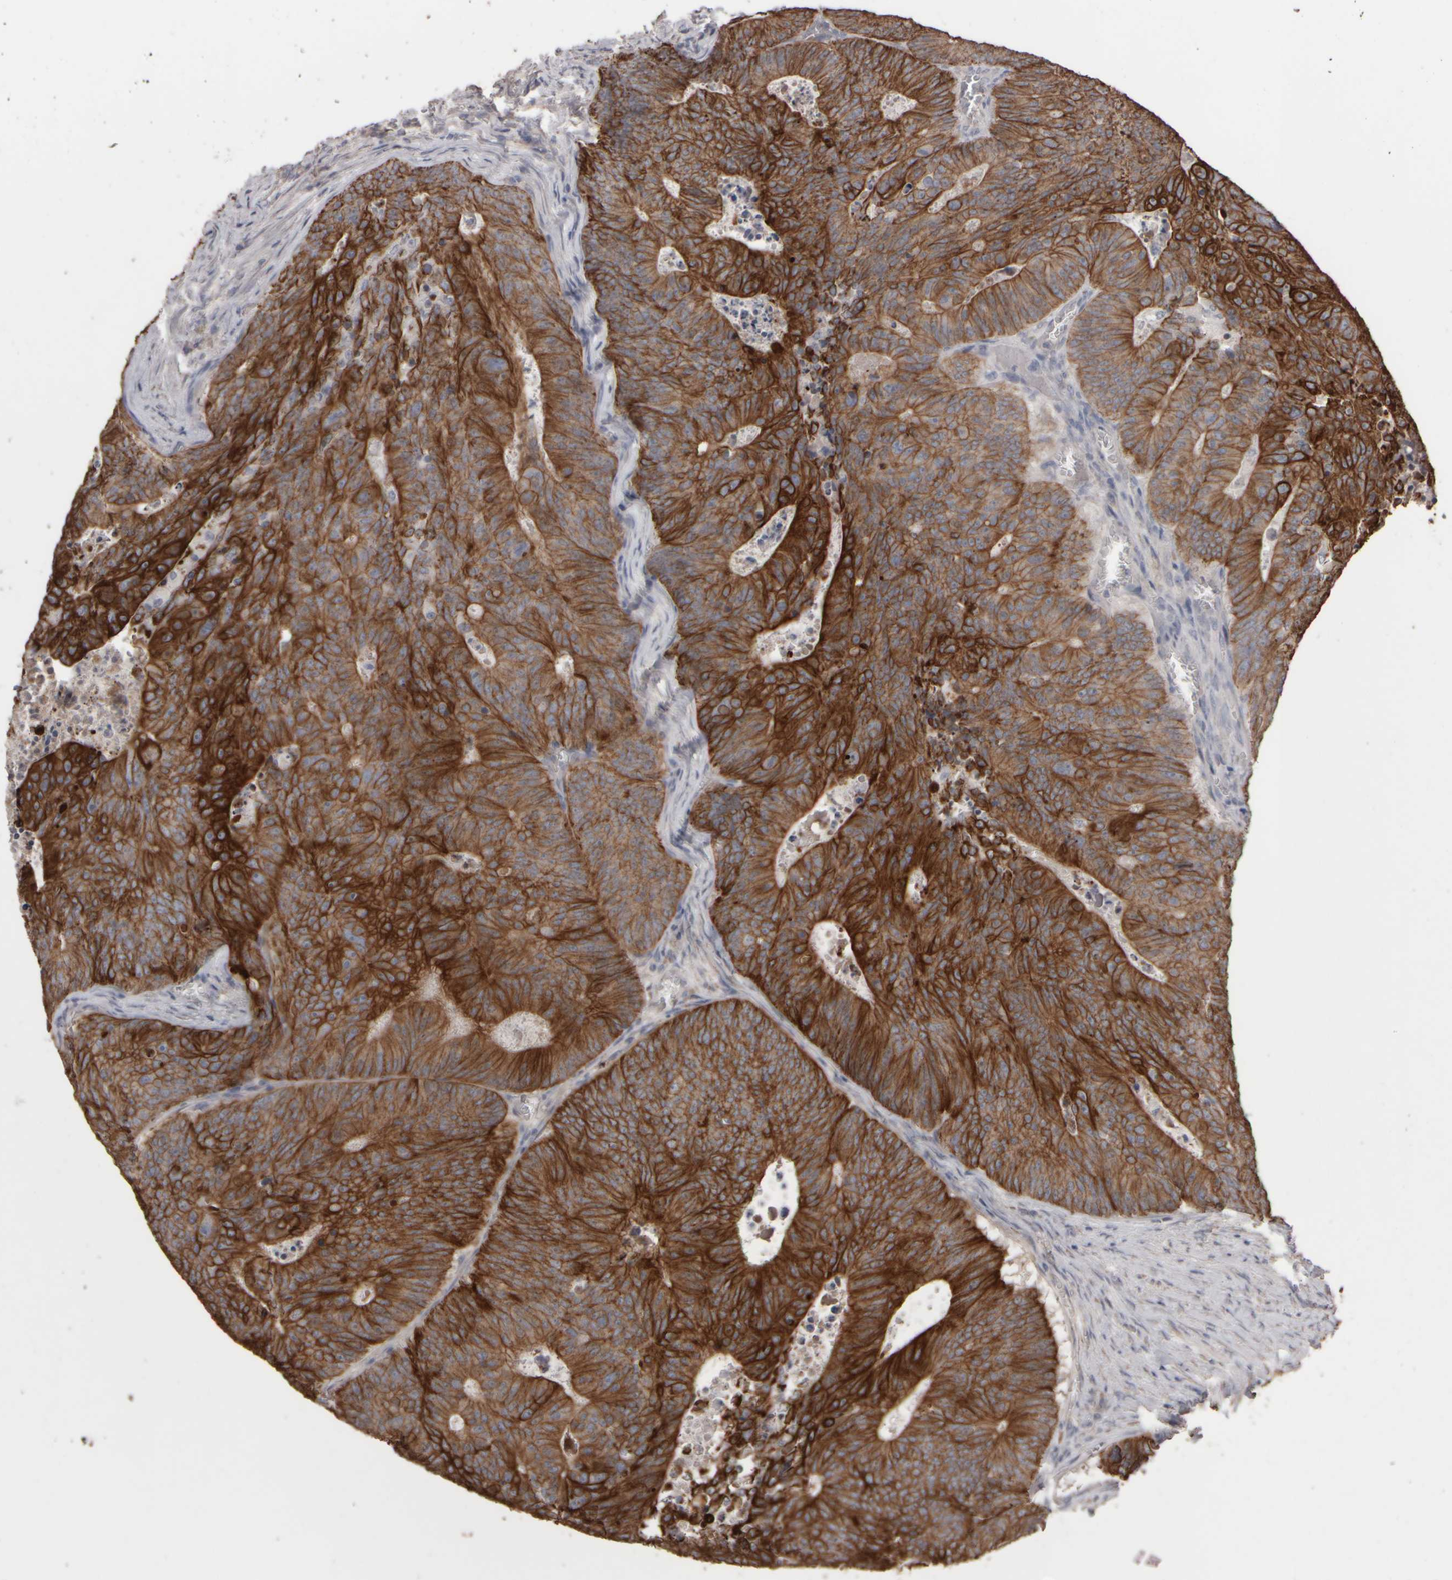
{"staining": {"intensity": "strong", "quantity": ">75%", "location": "cytoplasmic/membranous"}, "tissue": "colorectal cancer", "cell_type": "Tumor cells", "image_type": "cancer", "snomed": [{"axis": "morphology", "description": "Adenocarcinoma, NOS"}, {"axis": "topography", "description": "Colon"}], "caption": "Colorectal adenocarcinoma tissue demonstrates strong cytoplasmic/membranous expression in about >75% of tumor cells", "gene": "EPHX2", "patient": {"sex": "male", "age": 87}}